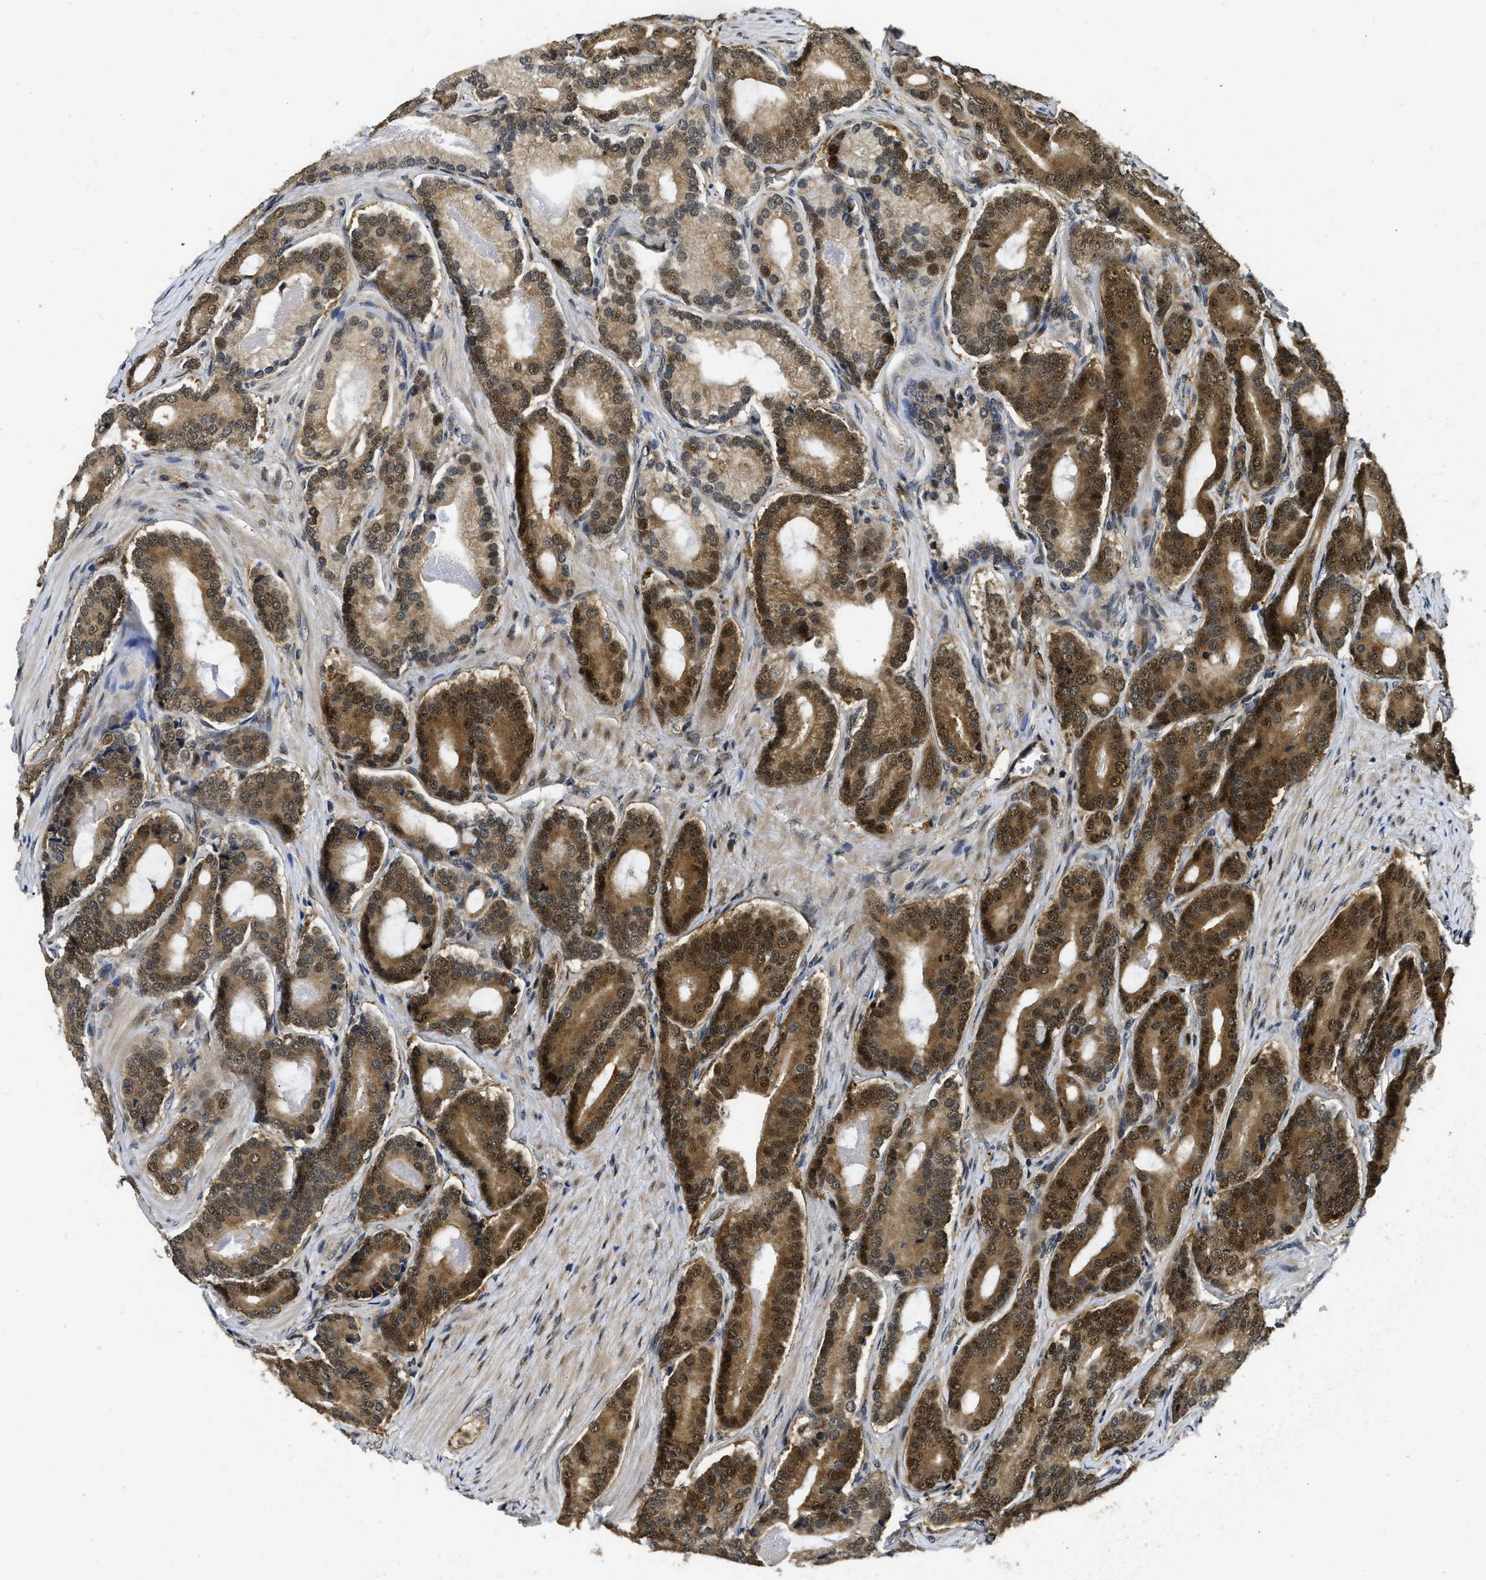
{"staining": {"intensity": "strong", "quantity": ">75%", "location": "cytoplasmic/membranous,nuclear"}, "tissue": "prostate cancer", "cell_type": "Tumor cells", "image_type": "cancer", "snomed": [{"axis": "morphology", "description": "Adenocarcinoma, High grade"}, {"axis": "topography", "description": "Prostate"}], "caption": "This micrograph displays IHC staining of high-grade adenocarcinoma (prostate), with high strong cytoplasmic/membranous and nuclear staining in about >75% of tumor cells.", "gene": "ADSL", "patient": {"sex": "male", "age": 60}}